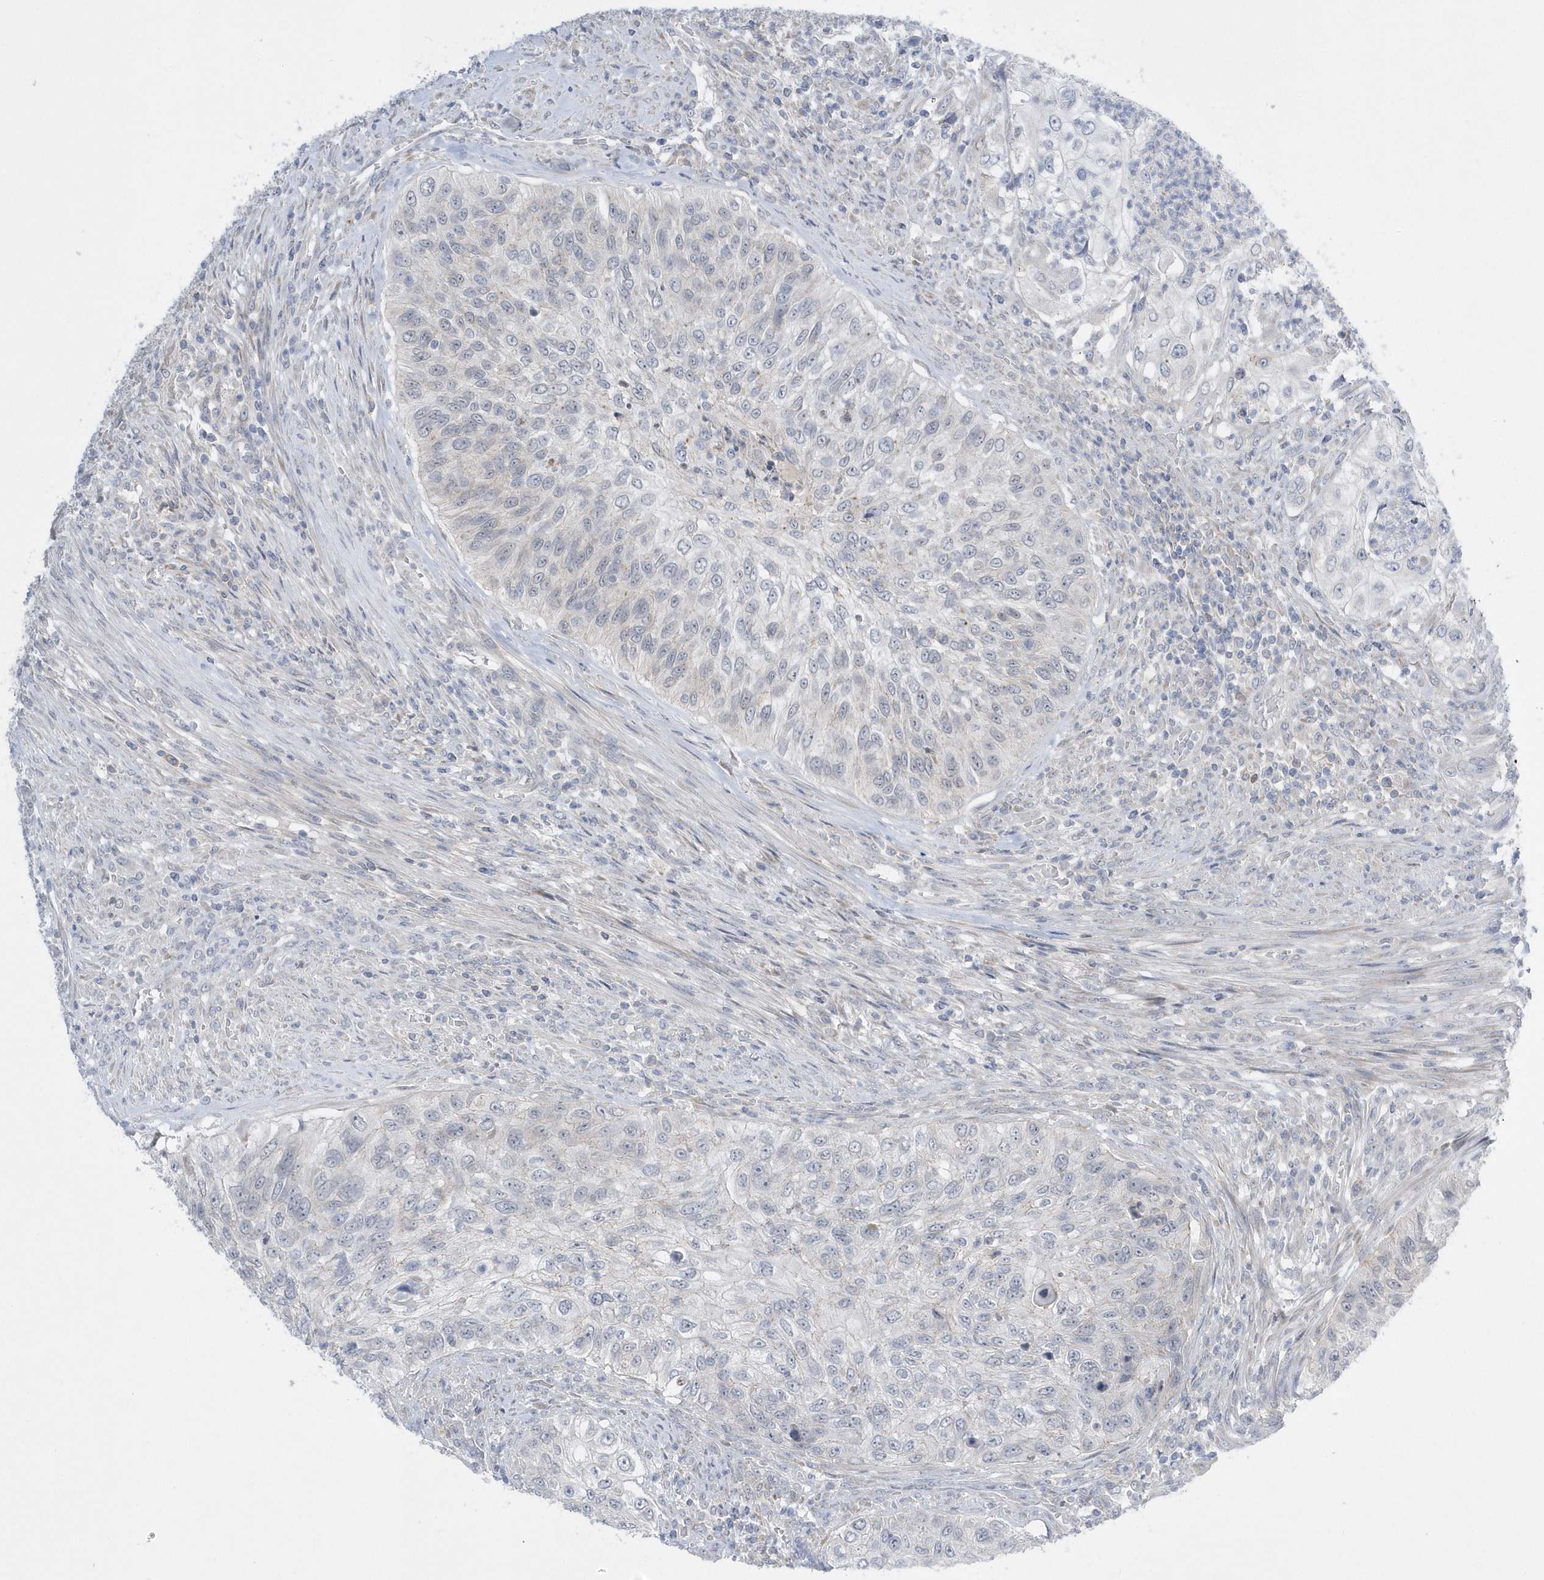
{"staining": {"intensity": "negative", "quantity": "none", "location": "none"}, "tissue": "urothelial cancer", "cell_type": "Tumor cells", "image_type": "cancer", "snomed": [{"axis": "morphology", "description": "Urothelial carcinoma, High grade"}, {"axis": "topography", "description": "Urinary bladder"}], "caption": "Tumor cells show no significant protein expression in high-grade urothelial carcinoma.", "gene": "ZC3H12D", "patient": {"sex": "female", "age": 60}}